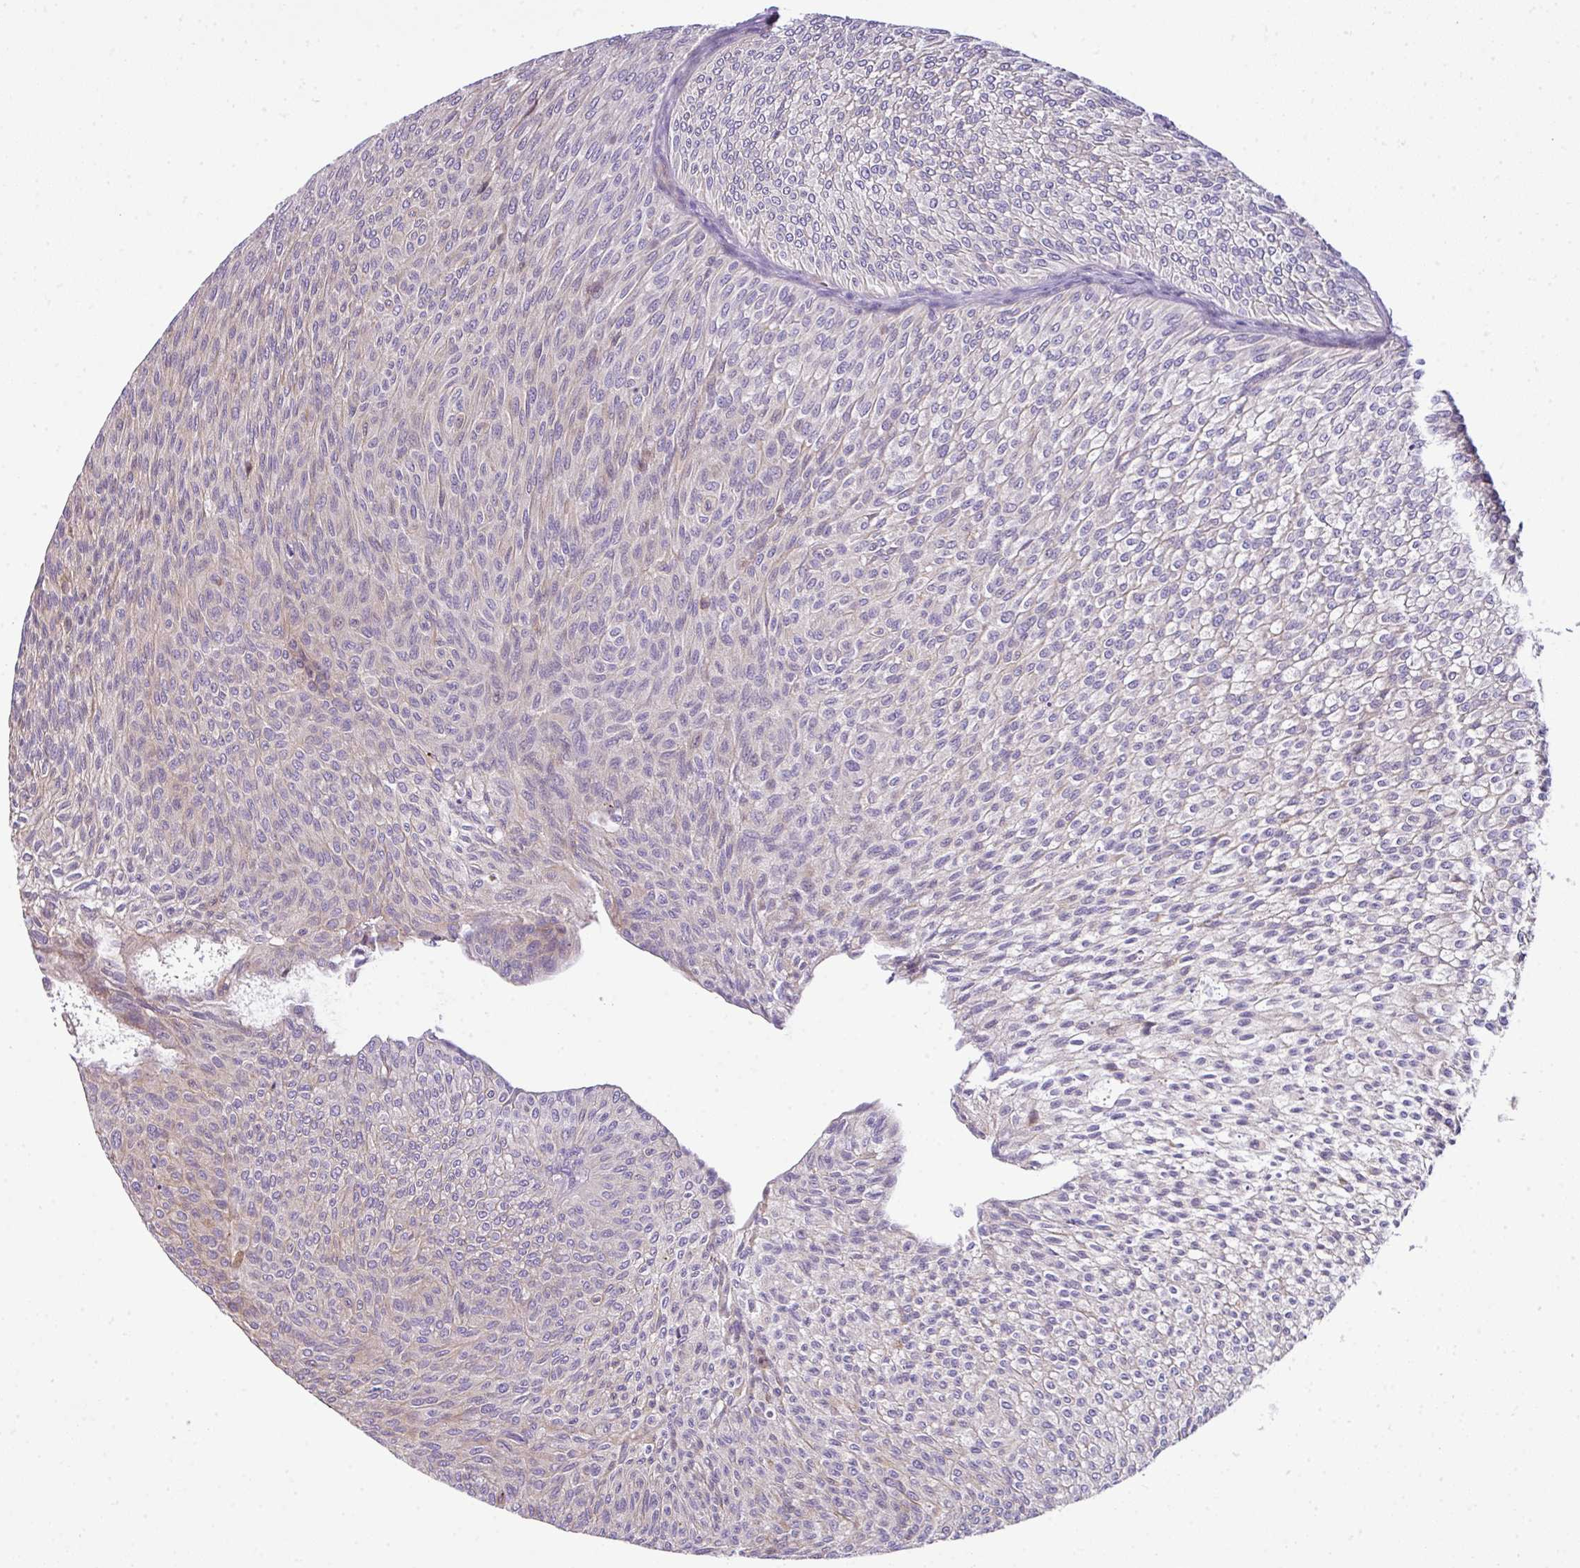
{"staining": {"intensity": "negative", "quantity": "none", "location": "none"}, "tissue": "urothelial cancer", "cell_type": "Tumor cells", "image_type": "cancer", "snomed": [{"axis": "morphology", "description": "Urothelial carcinoma, Low grade"}, {"axis": "topography", "description": "Urinary bladder"}], "caption": "An immunohistochemistry (IHC) micrograph of low-grade urothelial carcinoma is shown. There is no staining in tumor cells of low-grade urothelial carcinoma.", "gene": "PIK3R5", "patient": {"sex": "male", "age": 91}}